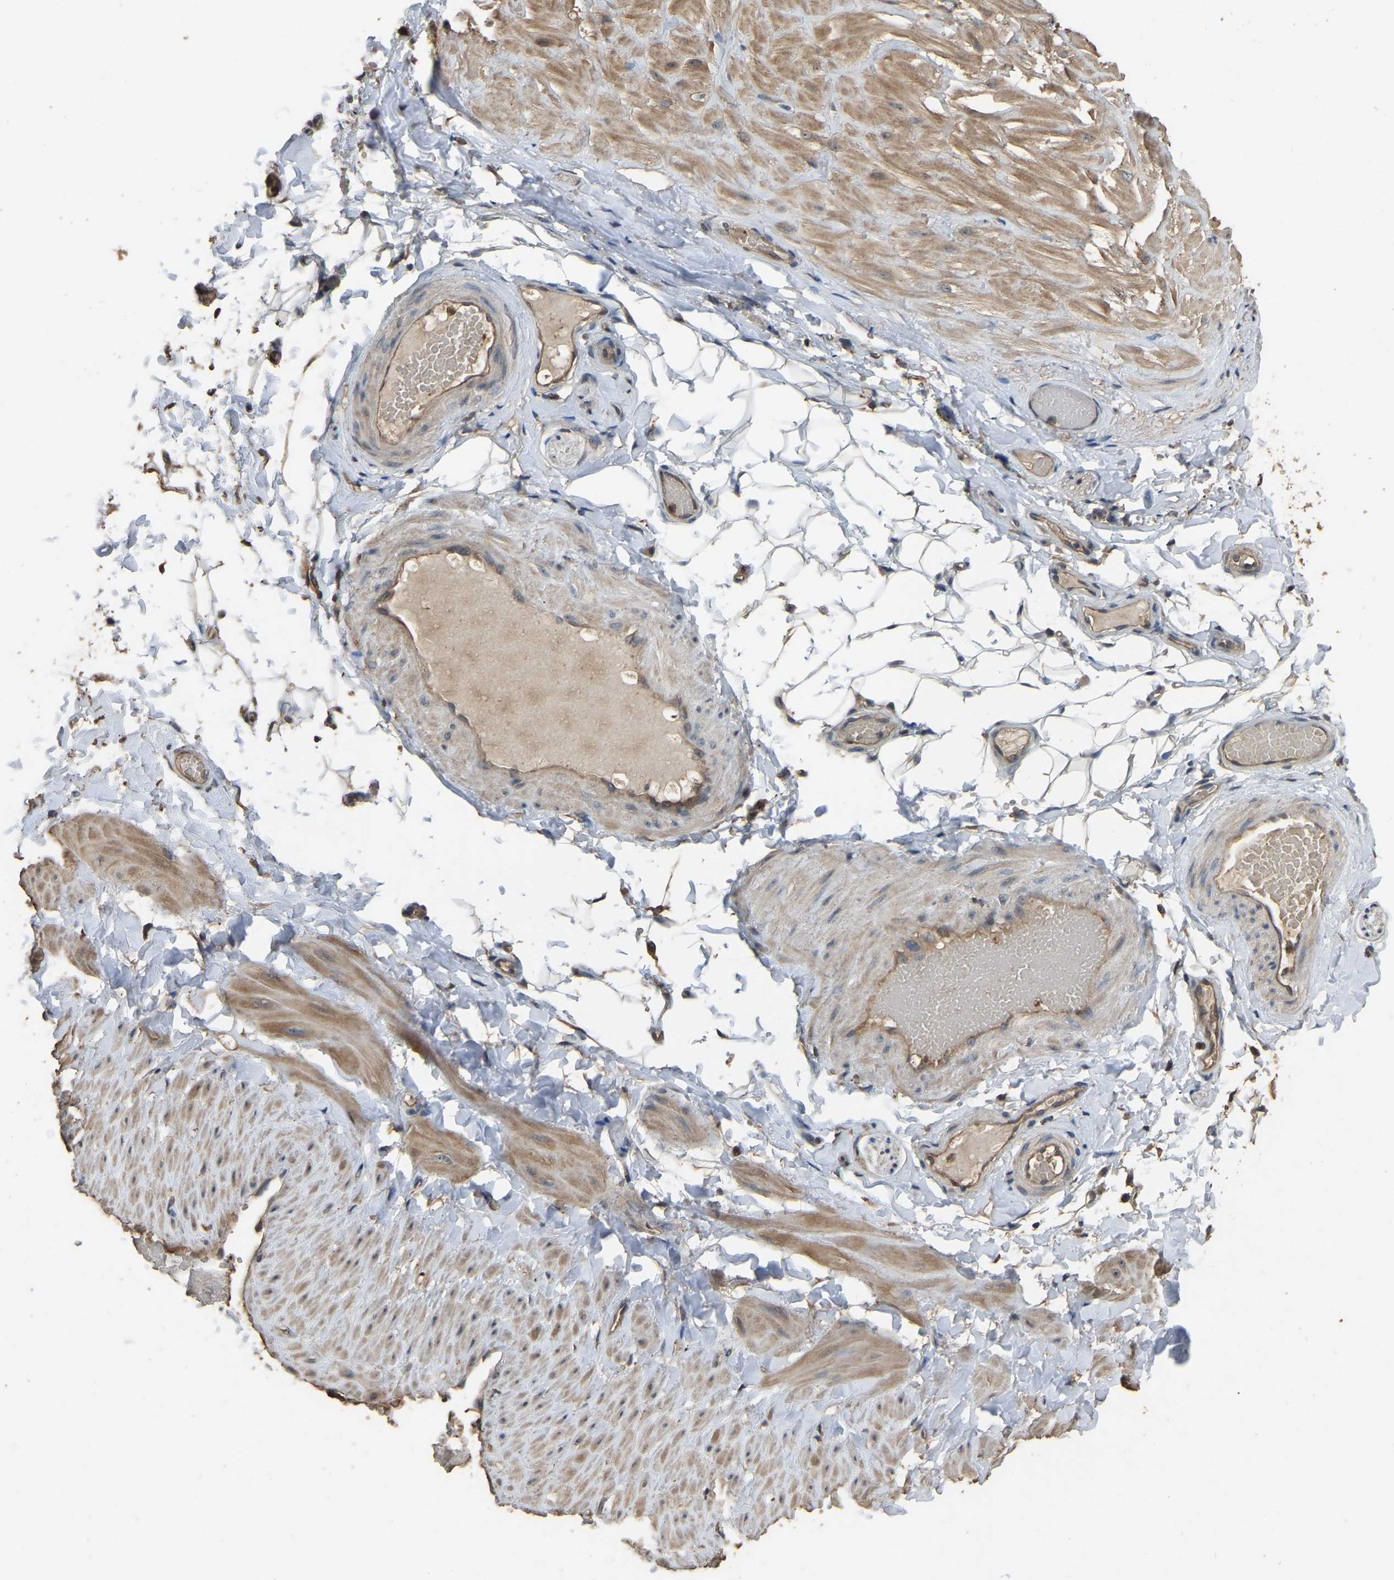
{"staining": {"intensity": "moderate", "quantity": "25%-75%", "location": "cytoplasmic/membranous"}, "tissue": "adipose tissue", "cell_type": "Adipocytes", "image_type": "normal", "snomed": [{"axis": "morphology", "description": "Normal tissue, NOS"}, {"axis": "topography", "description": "Adipose tissue"}, {"axis": "topography", "description": "Vascular tissue"}, {"axis": "topography", "description": "Peripheral nerve tissue"}], "caption": "Moderate cytoplasmic/membranous positivity is appreciated in approximately 25%-75% of adipocytes in unremarkable adipose tissue. The staining is performed using DAB (3,3'-diaminobenzidine) brown chromogen to label protein expression. The nuclei are counter-stained blue using hematoxylin.", "gene": "FHIT", "patient": {"sex": "male", "age": 25}}